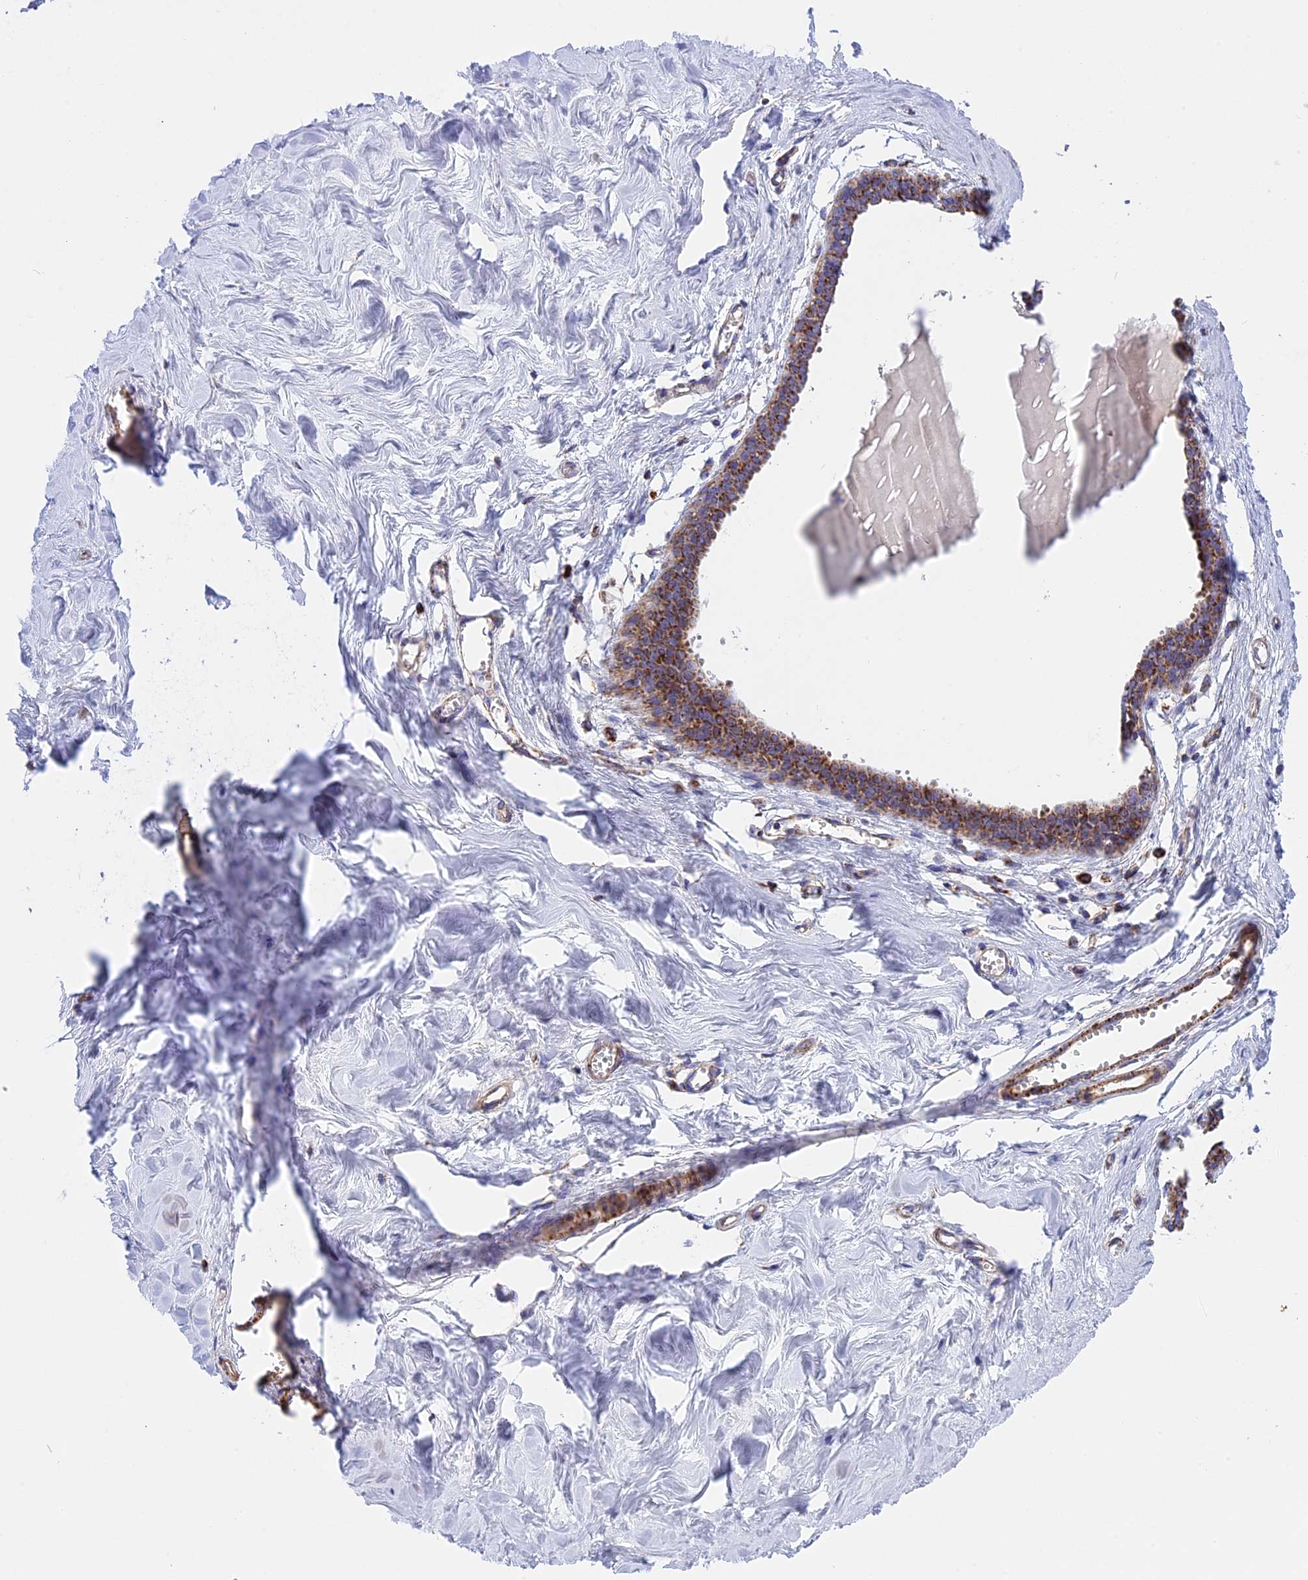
{"staining": {"intensity": "negative", "quantity": "none", "location": "none"}, "tissue": "breast", "cell_type": "Adipocytes", "image_type": "normal", "snomed": [{"axis": "morphology", "description": "Normal tissue, NOS"}, {"axis": "topography", "description": "Breast"}], "caption": "Immunohistochemistry of unremarkable breast displays no positivity in adipocytes. (IHC, brightfield microscopy, high magnification).", "gene": "UQCRB", "patient": {"sex": "female", "age": 27}}